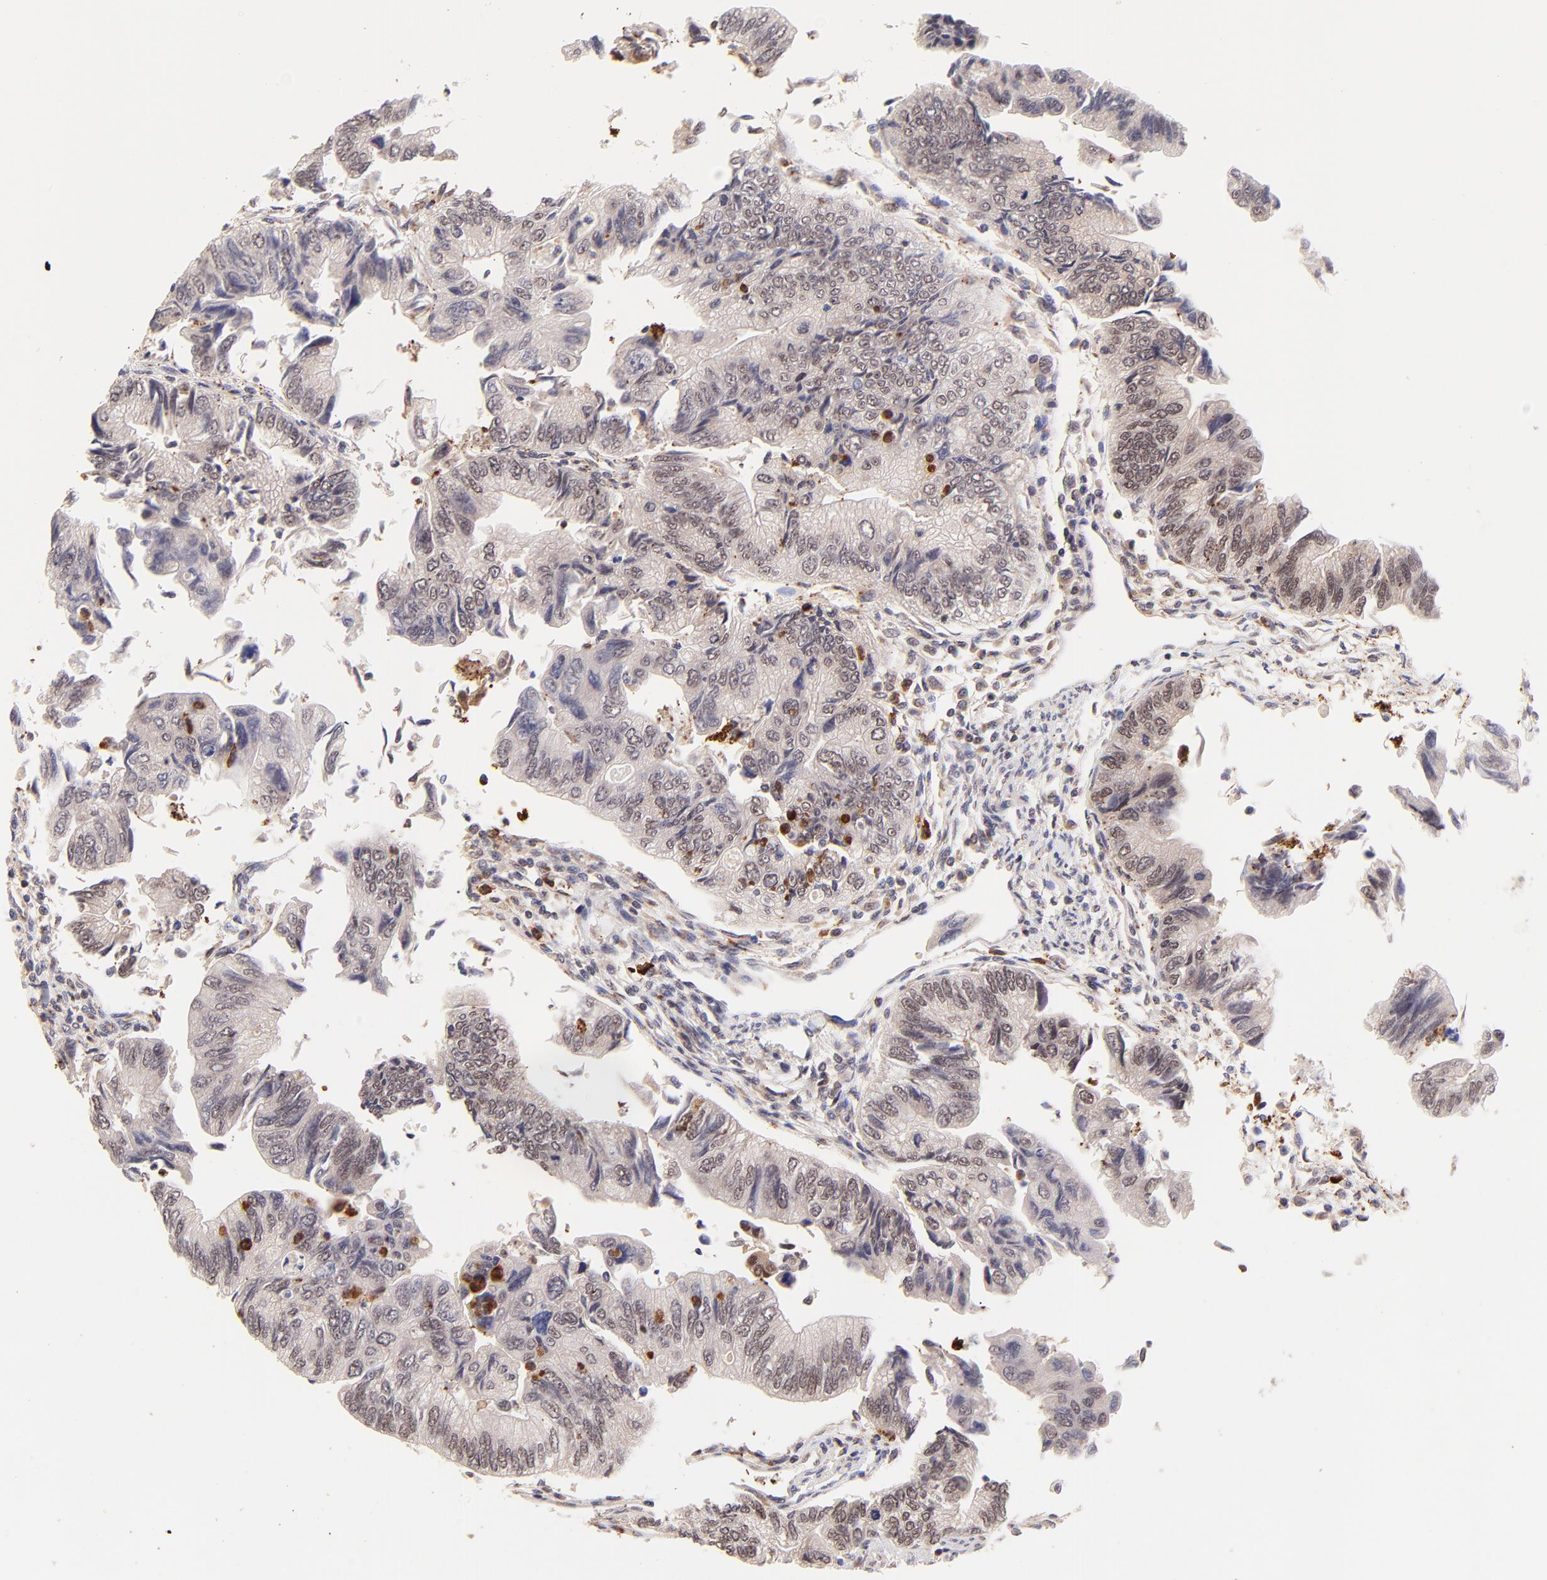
{"staining": {"intensity": "moderate", "quantity": "<25%", "location": "nuclear"}, "tissue": "colorectal cancer", "cell_type": "Tumor cells", "image_type": "cancer", "snomed": [{"axis": "morphology", "description": "Adenocarcinoma, NOS"}, {"axis": "topography", "description": "Colon"}], "caption": "This image reveals immunohistochemistry (IHC) staining of colorectal cancer (adenocarcinoma), with low moderate nuclear expression in approximately <25% of tumor cells.", "gene": "MED12", "patient": {"sex": "female", "age": 11}}